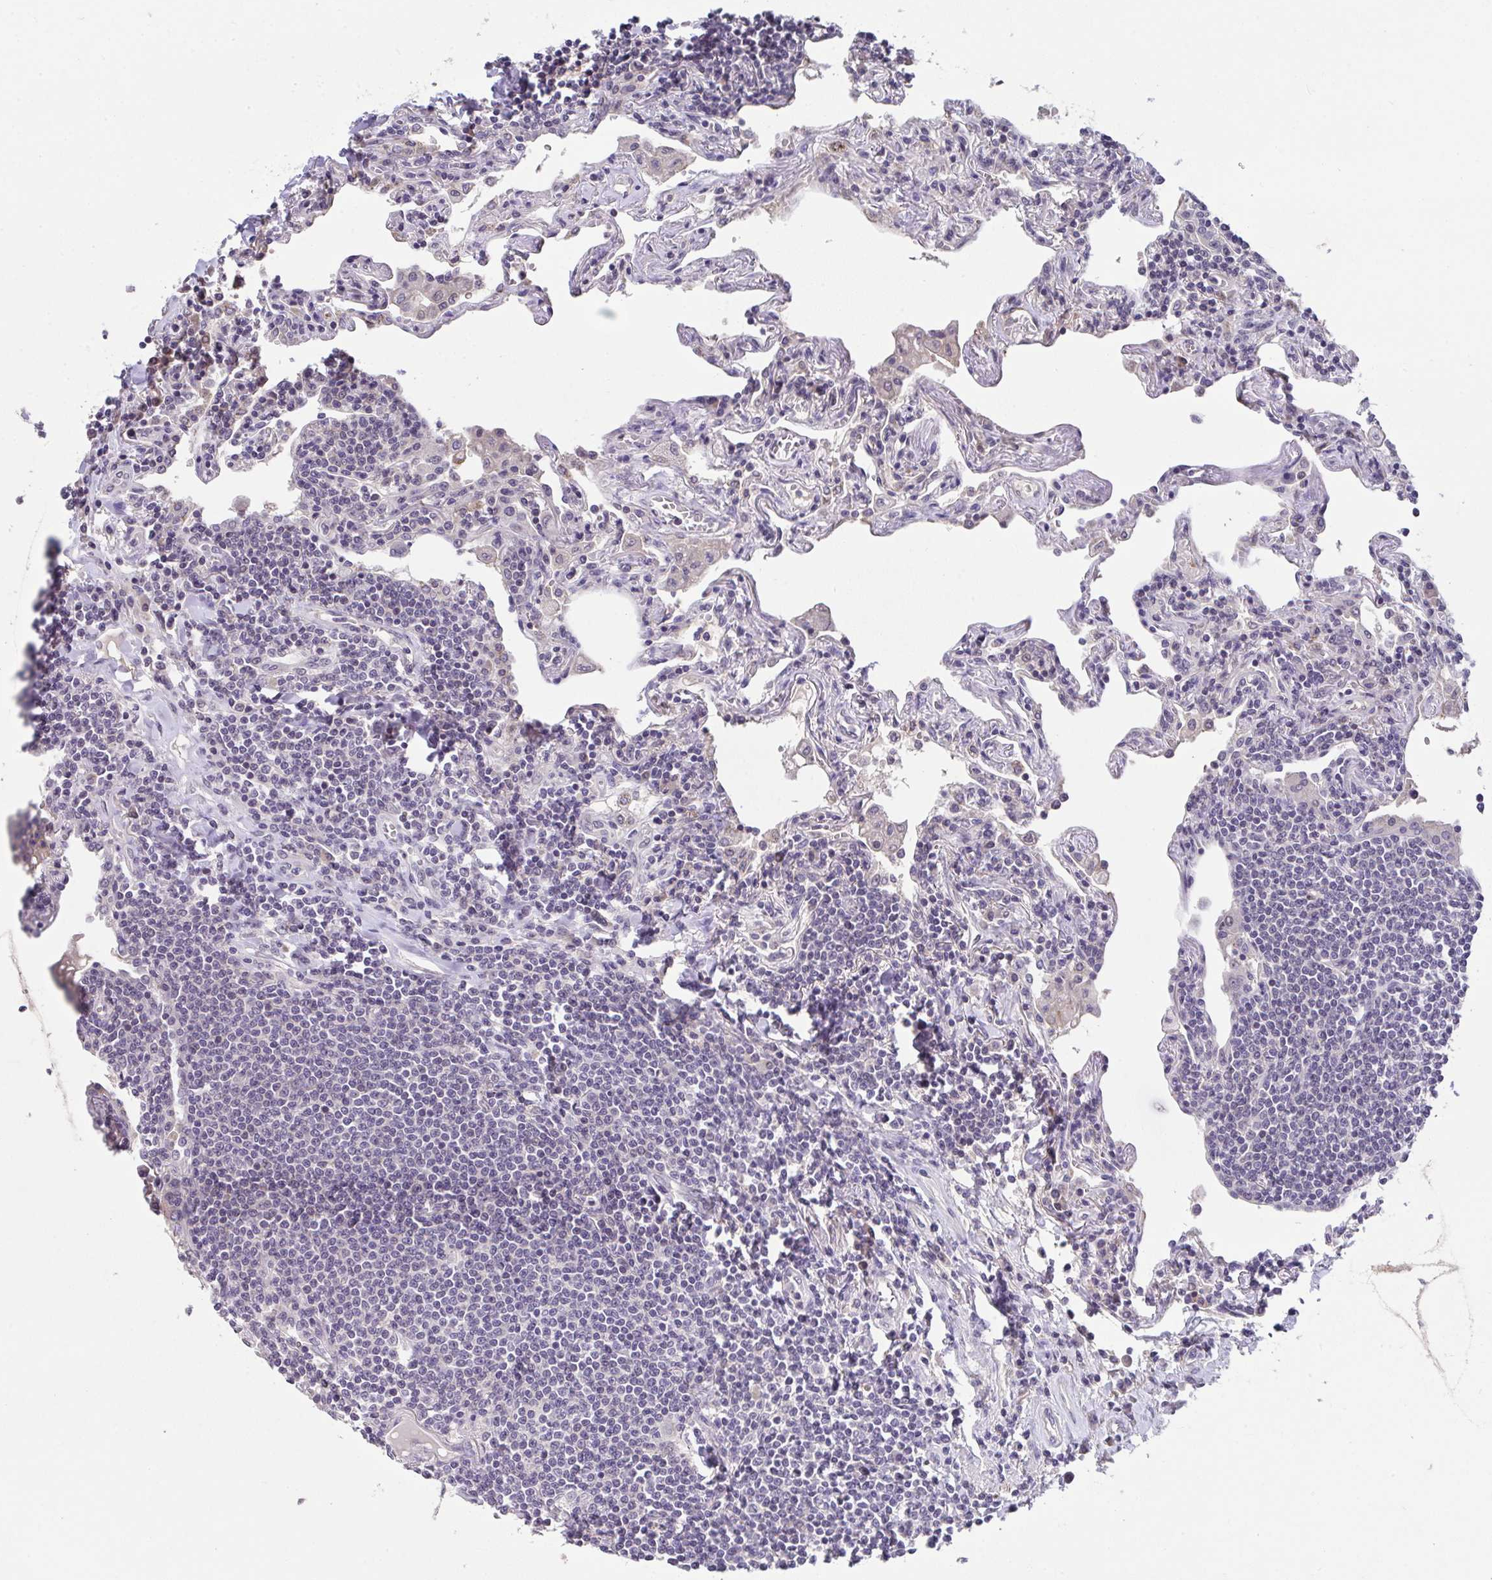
{"staining": {"intensity": "negative", "quantity": "none", "location": "none"}, "tissue": "lymphoma", "cell_type": "Tumor cells", "image_type": "cancer", "snomed": [{"axis": "morphology", "description": "Malignant lymphoma, non-Hodgkin's type, Low grade"}, {"axis": "topography", "description": "Lung"}], "caption": "This is an immunohistochemistry (IHC) image of malignant lymphoma, non-Hodgkin's type (low-grade). There is no expression in tumor cells.", "gene": "GLTPD2", "patient": {"sex": "female", "age": 71}}